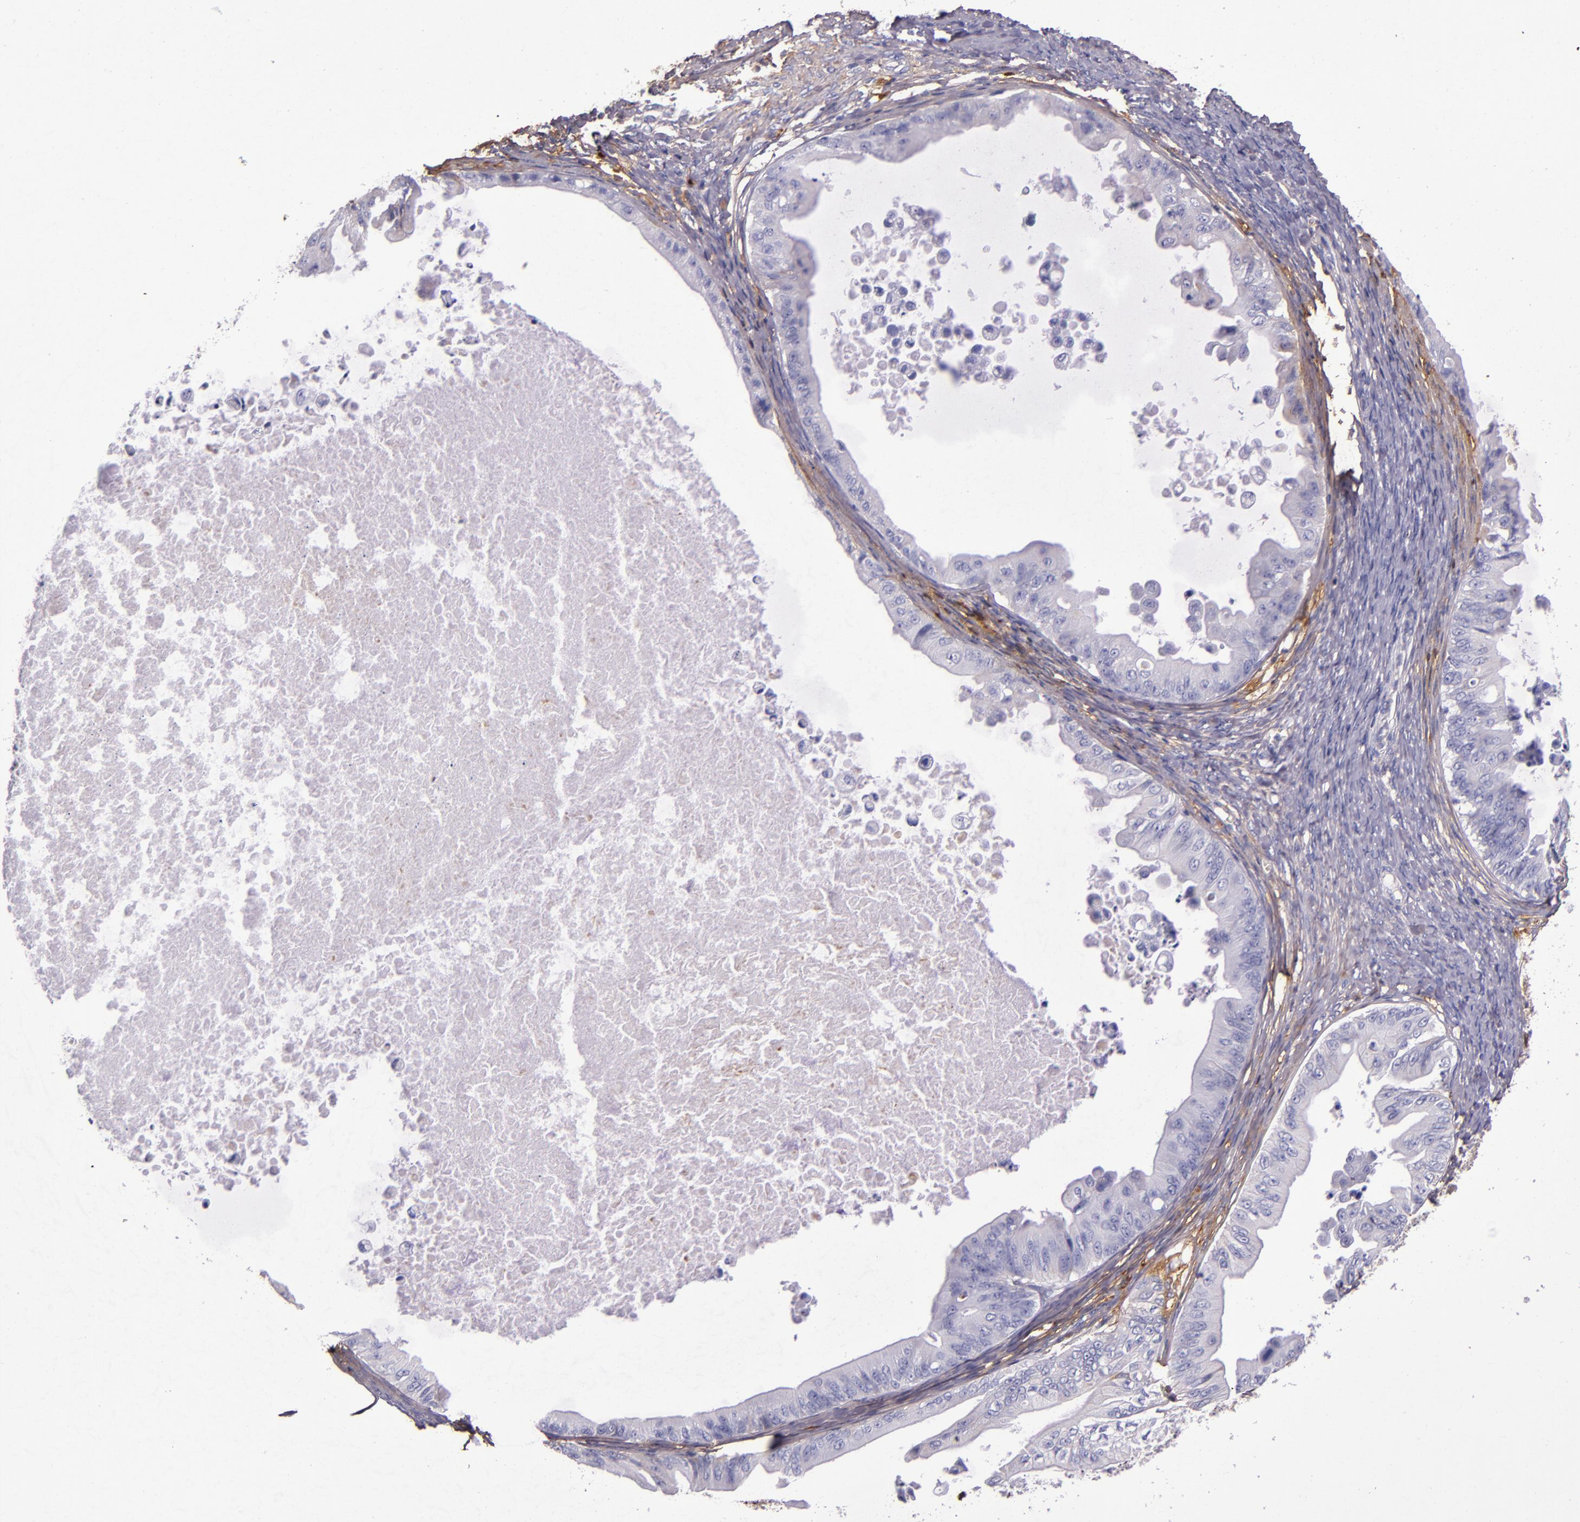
{"staining": {"intensity": "negative", "quantity": "none", "location": "none"}, "tissue": "ovarian cancer", "cell_type": "Tumor cells", "image_type": "cancer", "snomed": [{"axis": "morphology", "description": "Cystadenocarcinoma, mucinous, NOS"}, {"axis": "topography", "description": "Ovary"}], "caption": "IHC of mucinous cystadenocarcinoma (ovarian) demonstrates no expression in tumor cells.", "gene": "CLEC3B", "patient": {"sex": "female", "age": 37}}